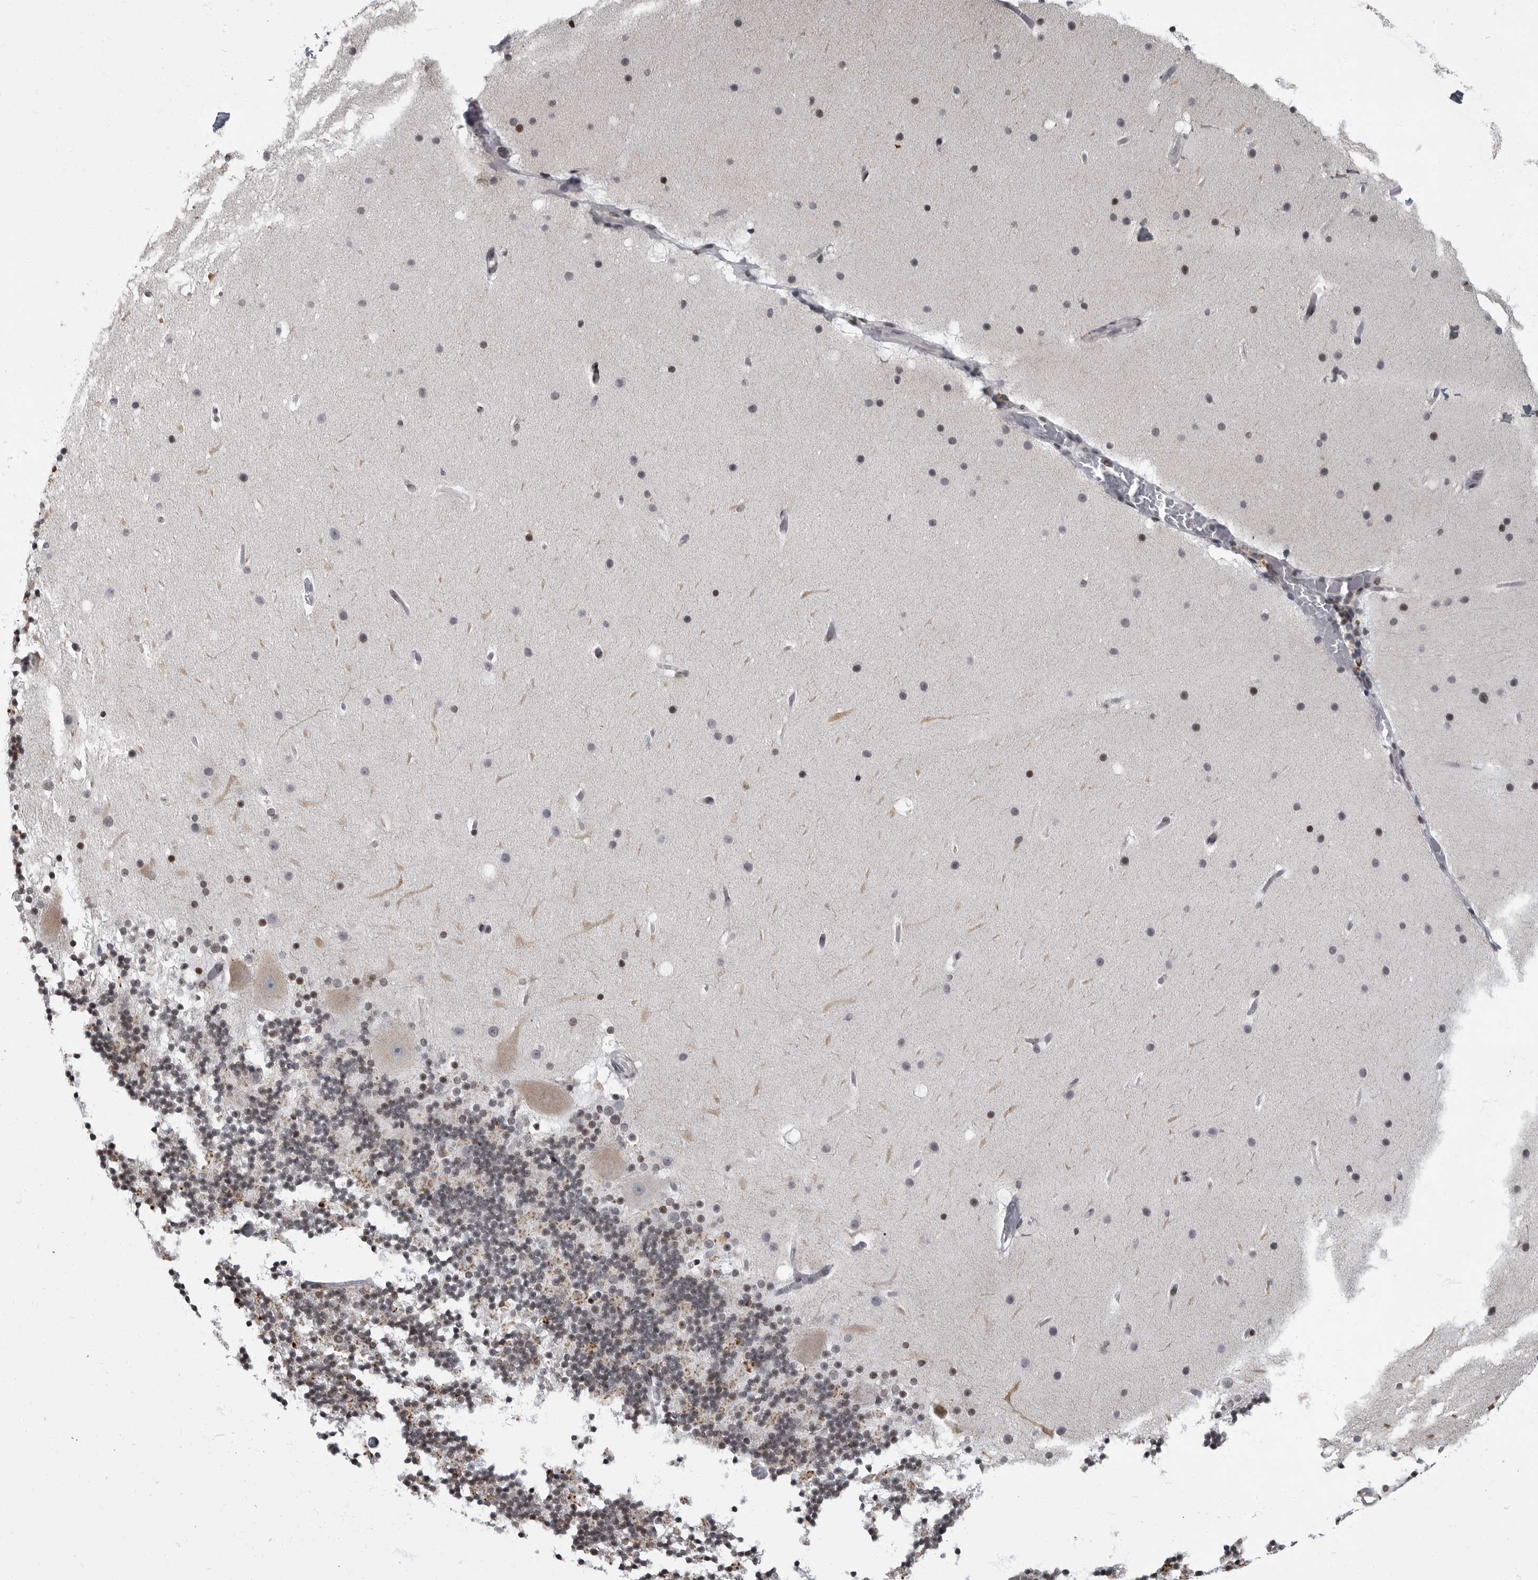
{"staining": {"intensity": "moderate", "quantity": ">75%", "location": "nuclear"}, "tissue": "cerebellum", "cell_type": "Cells in granular layer", "image_type": "normal", "snomed": [{"axis": "morphology", "description": "Normal tissue, NOS"}, {"axis": "topography", "description": "Cerebellum"}], "caption": "Immunohistochemical staining of benign cerebellum reveals >75% levels of moderate nuclear protein expression in about >75% of cells in granular layer. Using DAB (brown) and hematoxylin (blue) stains, captured at high magnification using brightfield microscopy.", "gene": "EVI5", "patient": {"sex": "male", "age": 57}}